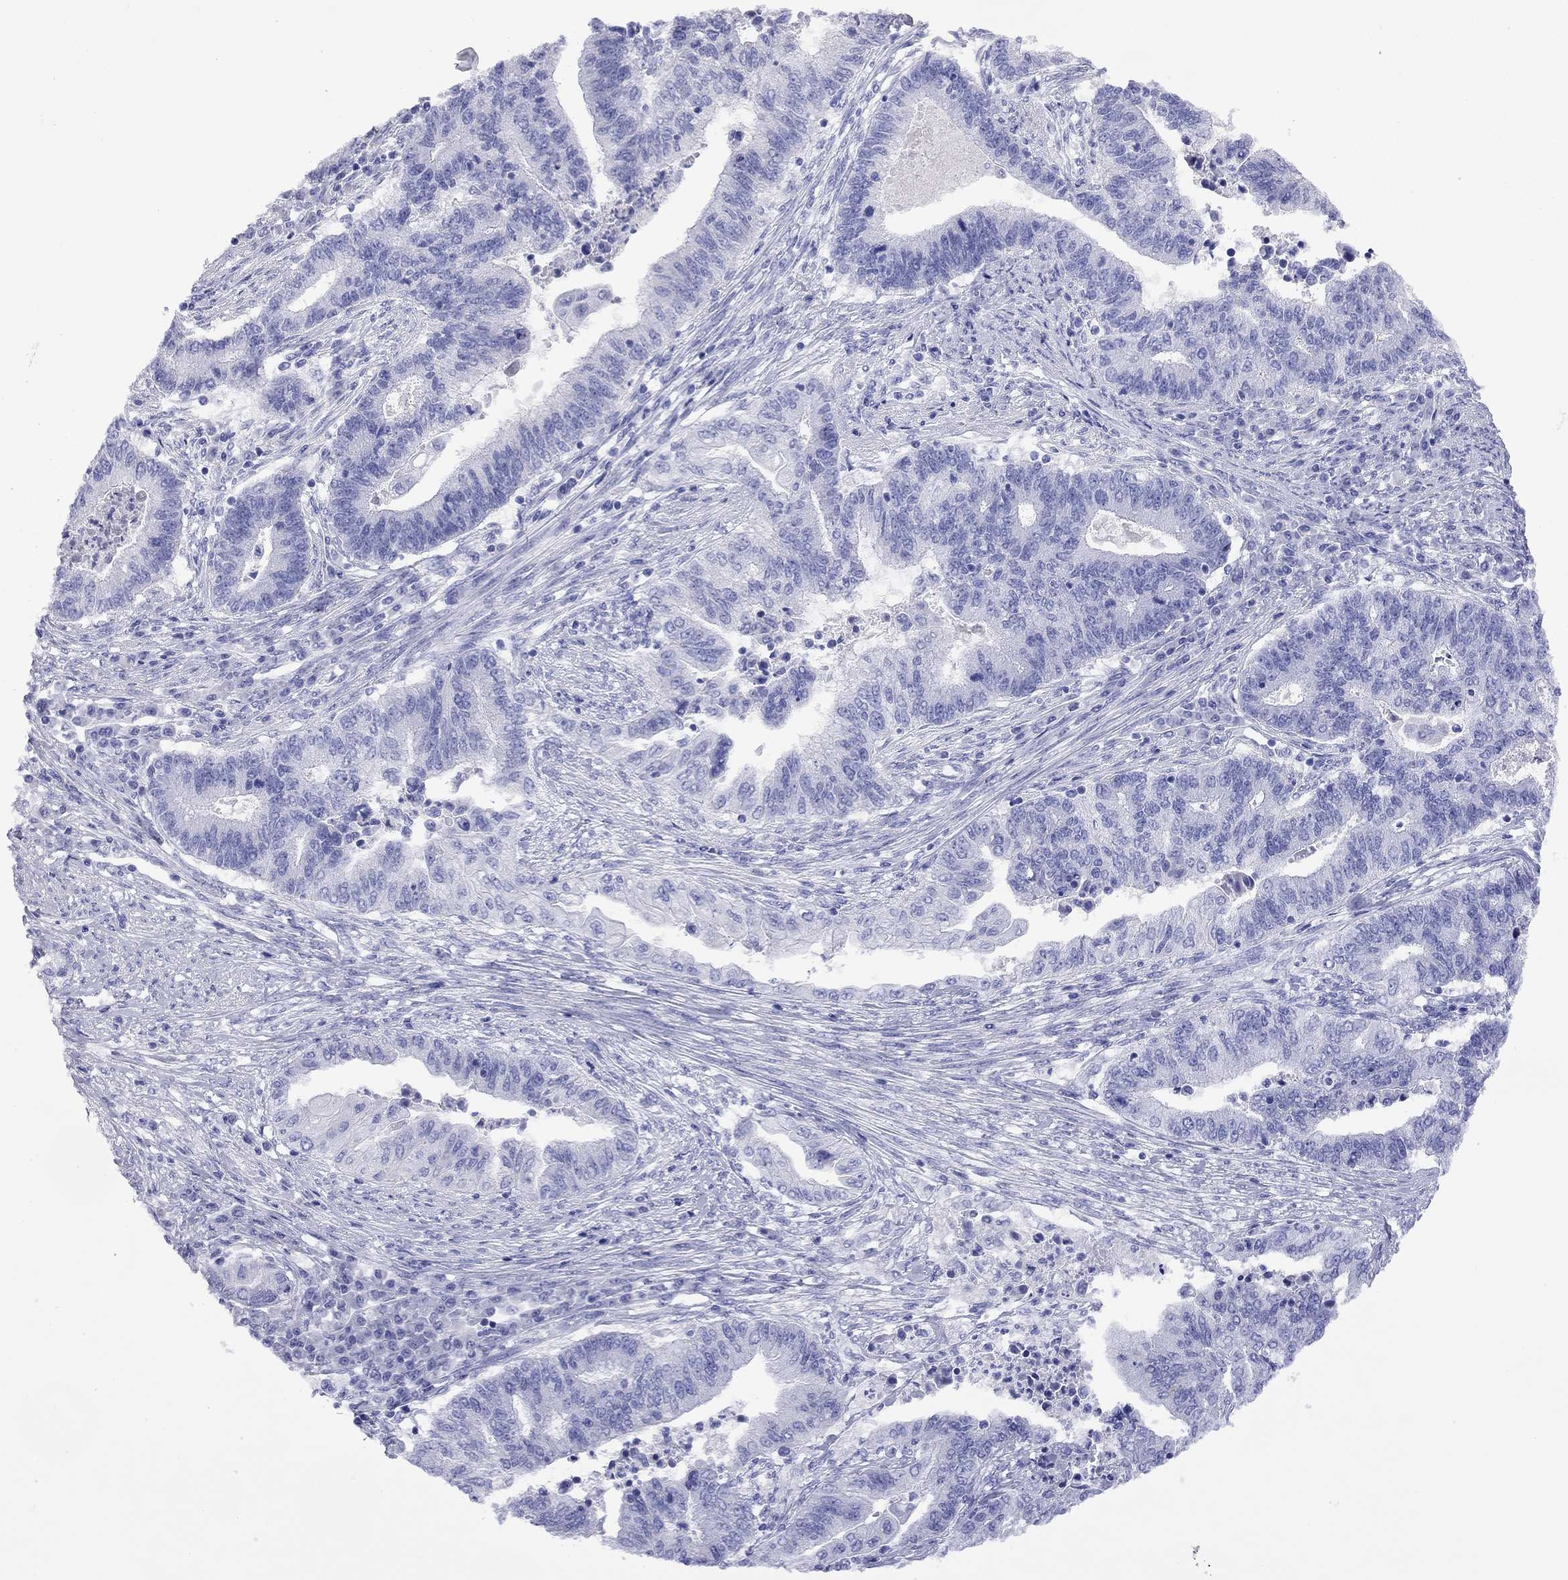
{"staining": {"intensity": "negative", "quantity": "none", "location": "none"}, "tissue": "endometrial cancer", "cell_type": "Tumor cells", "image_type": "cancer", "snomed": [{"axis": "morphology", "description": "Adenocarcinoma, NOS"}, {"axis": "topography", "description": "Uterus"}, {"axis": "topography", "description": "Endometrium"}], "caption": "Immunohistochemistry histopathology image of neoplastic tissue: human endometrial cancer (adenocarcinoma) stained with DAB shows no significant protein positivity in tumor cells.", "gene": "FIGLA", "patient": {"sex": "female", "age": 54}}